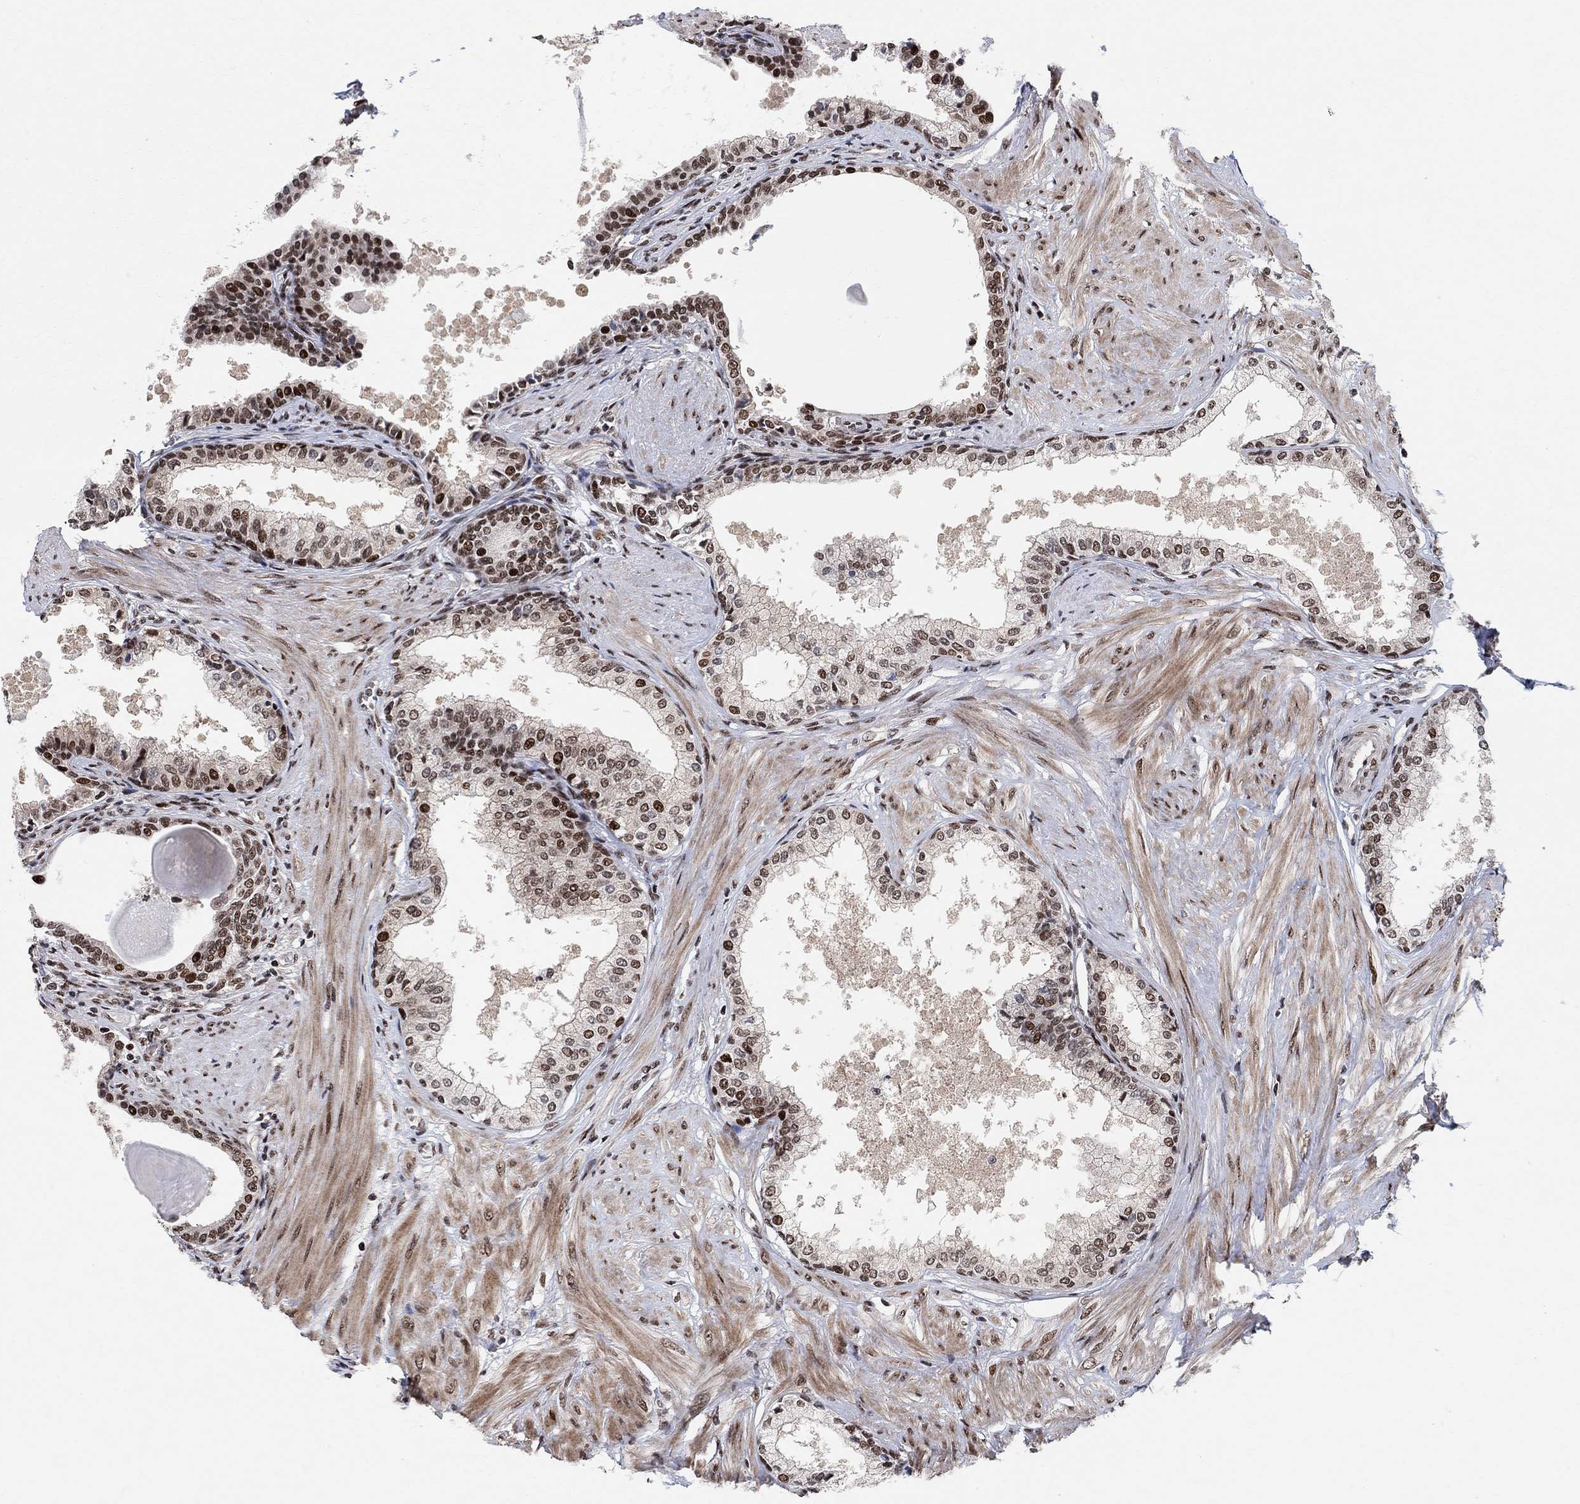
{"staining": {"intensity": "strong", "quantity": "25%-75%", "location": "nuclear"}, "tissue": "prostate", "cell_type": "Glandular cells", "image_type": "normal", "snomed": [{"axis": "morphology", "description": "Normal tissue, NOS"}, {"axis": "topography", "description": "Prostate"}], "caption": "This is an image of immunohistochemistry (IHC) staining of normal prostate, which shows strong expression in the nuclear of glandular cells.", "gene": "E4F1", "patient": {"sex": "male", "age": 63}}